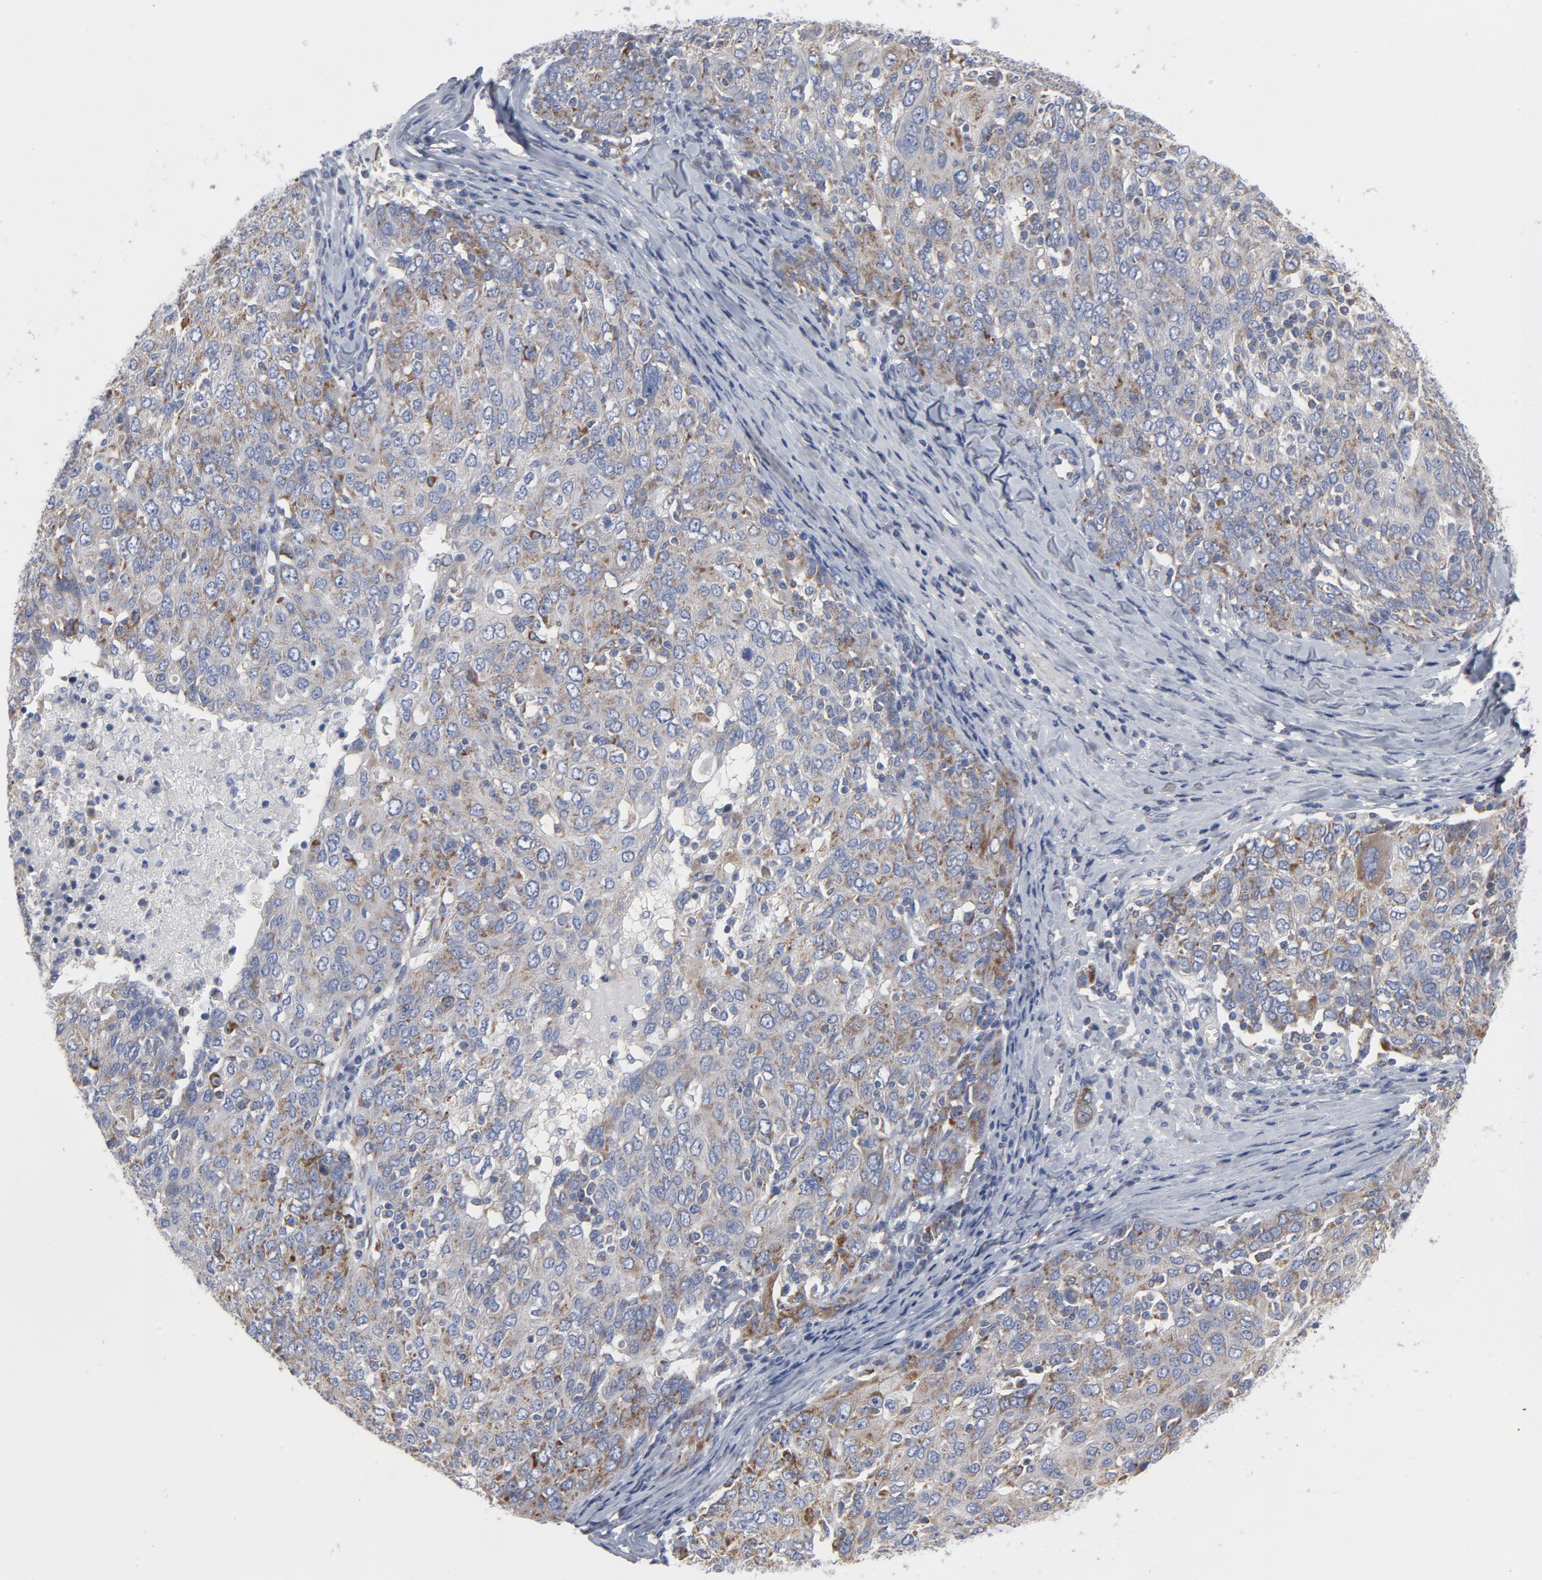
{"staining": {"intensity": "weak", "quantity": ">75%", "location": "cytoplasmic/membranous"}, "tissue": "ovarian cancer", "cell_type": "Tumor cells", "image_type": "cancer", "snomed": [{"axis": "morphology", "description": "Carcinoma, endometroid"}, {"axis": "topography", "description": "Ovary"}], "caption": "About >75% of tumor cells in endometroid carcinoma (ovarian) display weak cytoplasmic/membranous protein expression as visualized by brown immunohistochemical staining.", "gene": "OXA1L", "patient": {"sex": "female", "age": 50}}